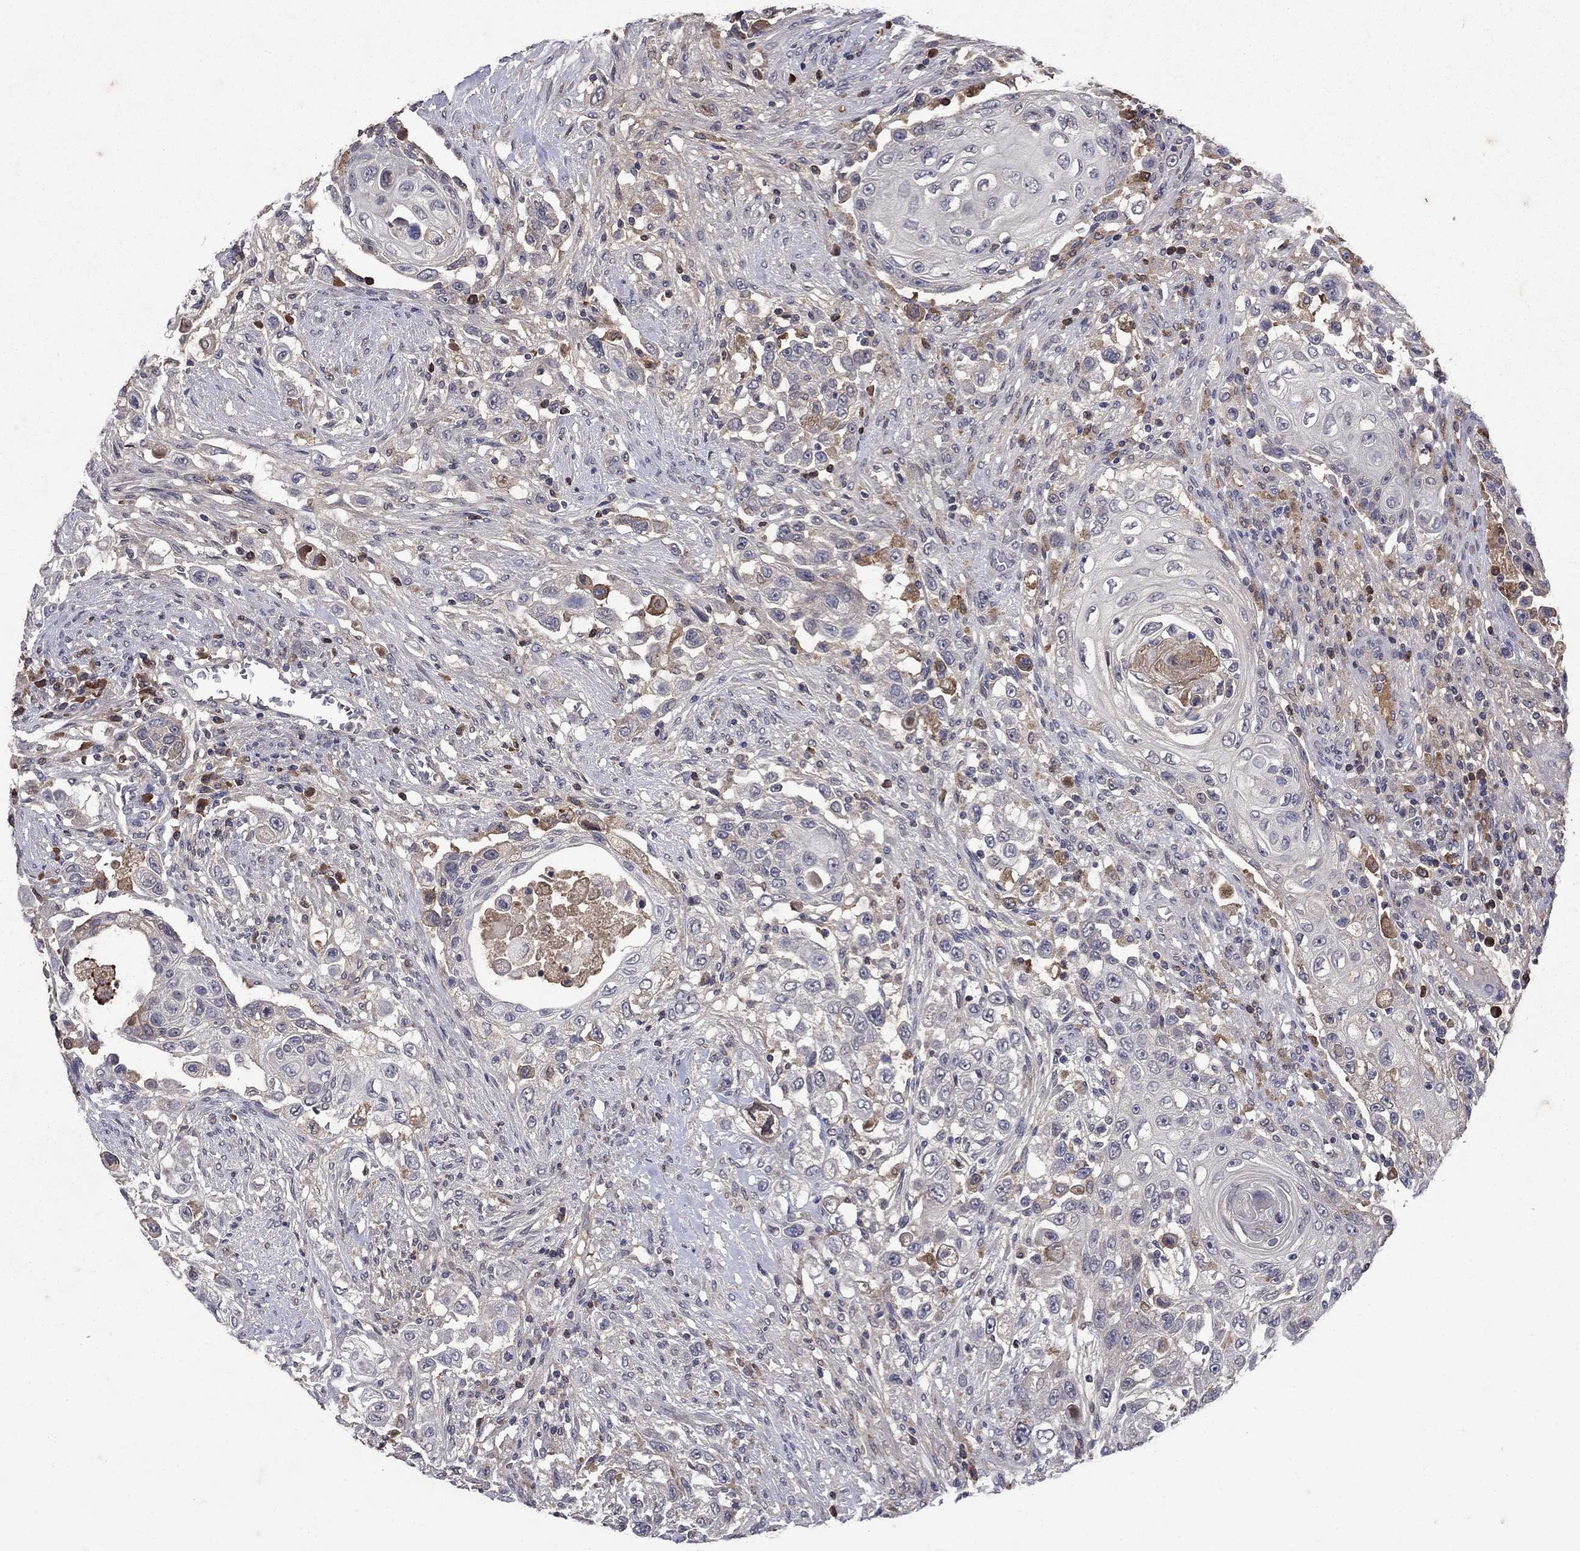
{"staining": {"intensity": "negative", "quantity": "none", "location": "none"}, "tissue": "urothelial cancer", "cell_type": "Tumor cells", "image_type": "cancer", "snomed": [{"axis": "morphology", "description": "Urothelial carcinoma, High grade"}, {"axis": "topography", "description": "Urinary bladder"}], "caption": "Immunohistochemical staining of human urothelial cancer exhibits no significant staining in tumor cells.", "gene": "NPC2", "patient": {"sex": "female", "age": 56}}